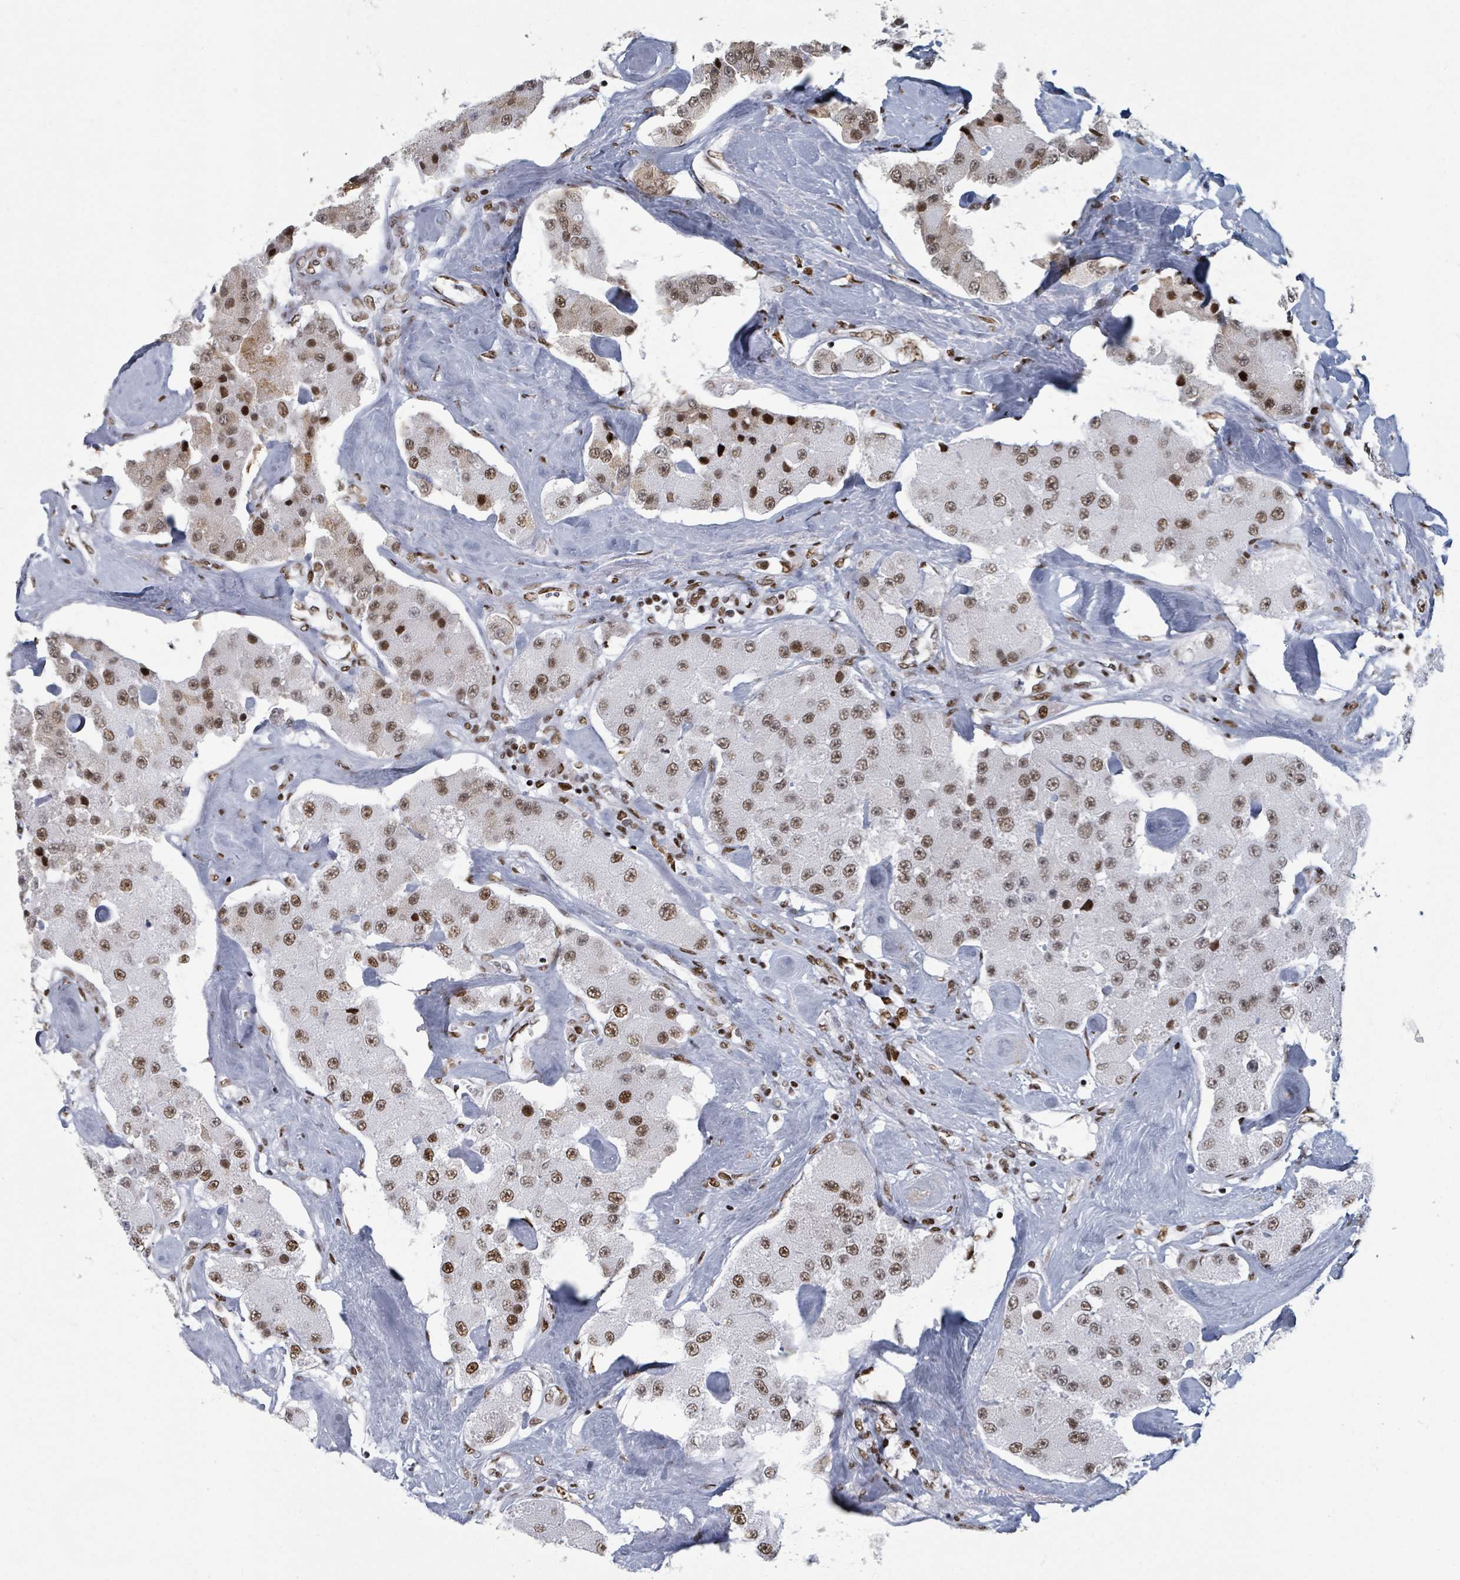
{"staining": {"intensity": "moderate", "quantity": ">75%", "location": "nuclear"}, "tissue": "carcinoid", "cell_type": "Tumor cells", "image_type": "cancer", "snomed": [{"axis": "morphology", "description": "Carcinoid, malignant, NOS"}, {"axis": "topography", "description": "Pancreas"}], "caption": "IHC (DAB) staining of malignant carcinoid exhibits moderate nuclear protein positivity in about >75% of tumor cells. (IHC, brightfield microscopy, high magnification).", "gene": "DHX16", "patient": {"sex": "male", "age": 41}}